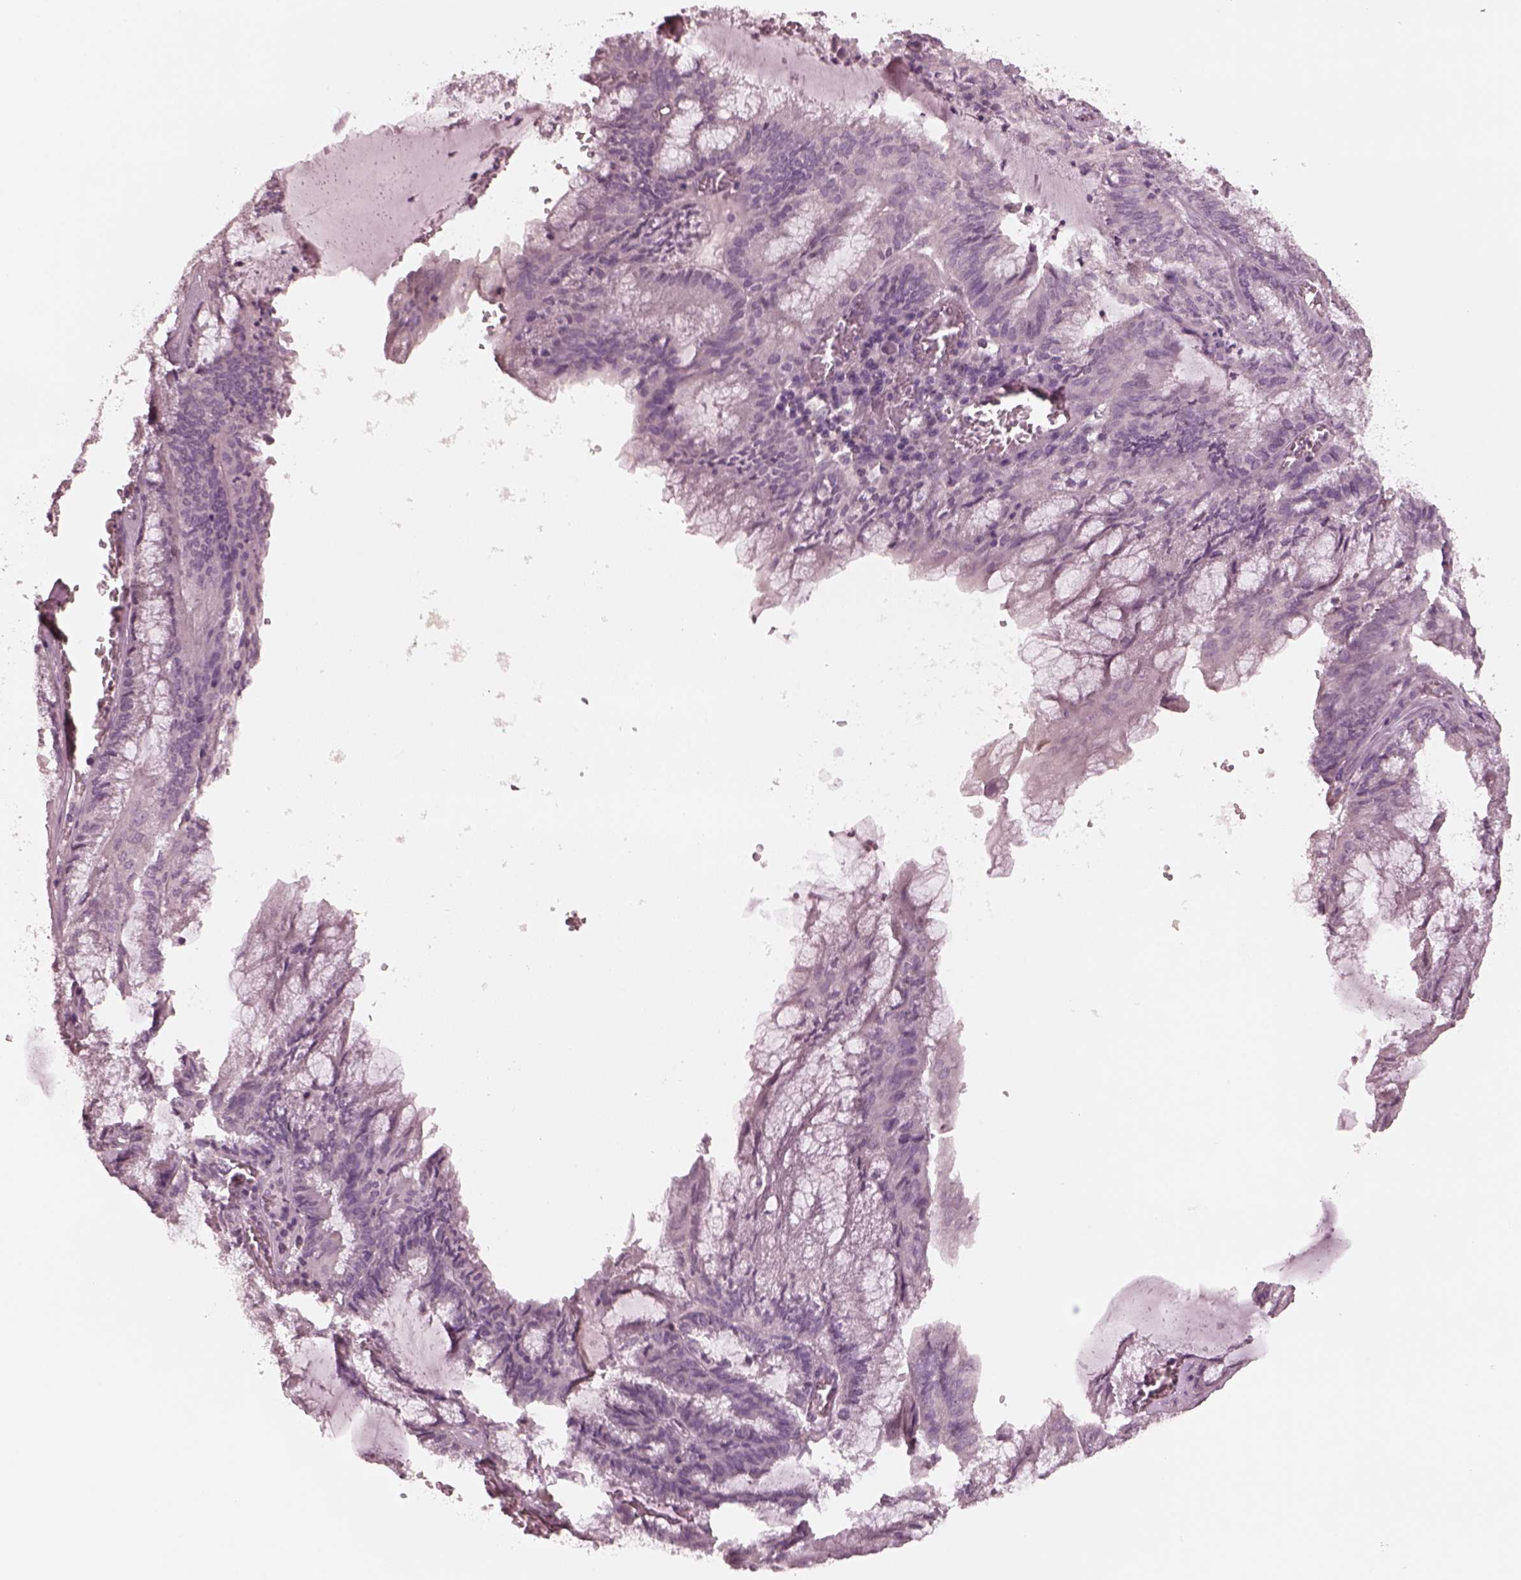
{"staining": {"intensity": "negative", "quantity": "none", "location": "none"}, "tissue": "endometrial cancer", "cell_type": "Tumor cells", "image_type": "cancer", "snomed": [{"axis": "morphology", "description": "Carcinoma, NOS"}, {"axis": "topography", "description": "Endometrium"}], "caption": "Immunohistochemistry (IHC) histopathology image of endometrial carcinoma stained for a protein (brown), which exhibits no expression in tumor cells.", "gene": "RGS7", "patient": {"sex": "female", "age": 62}}